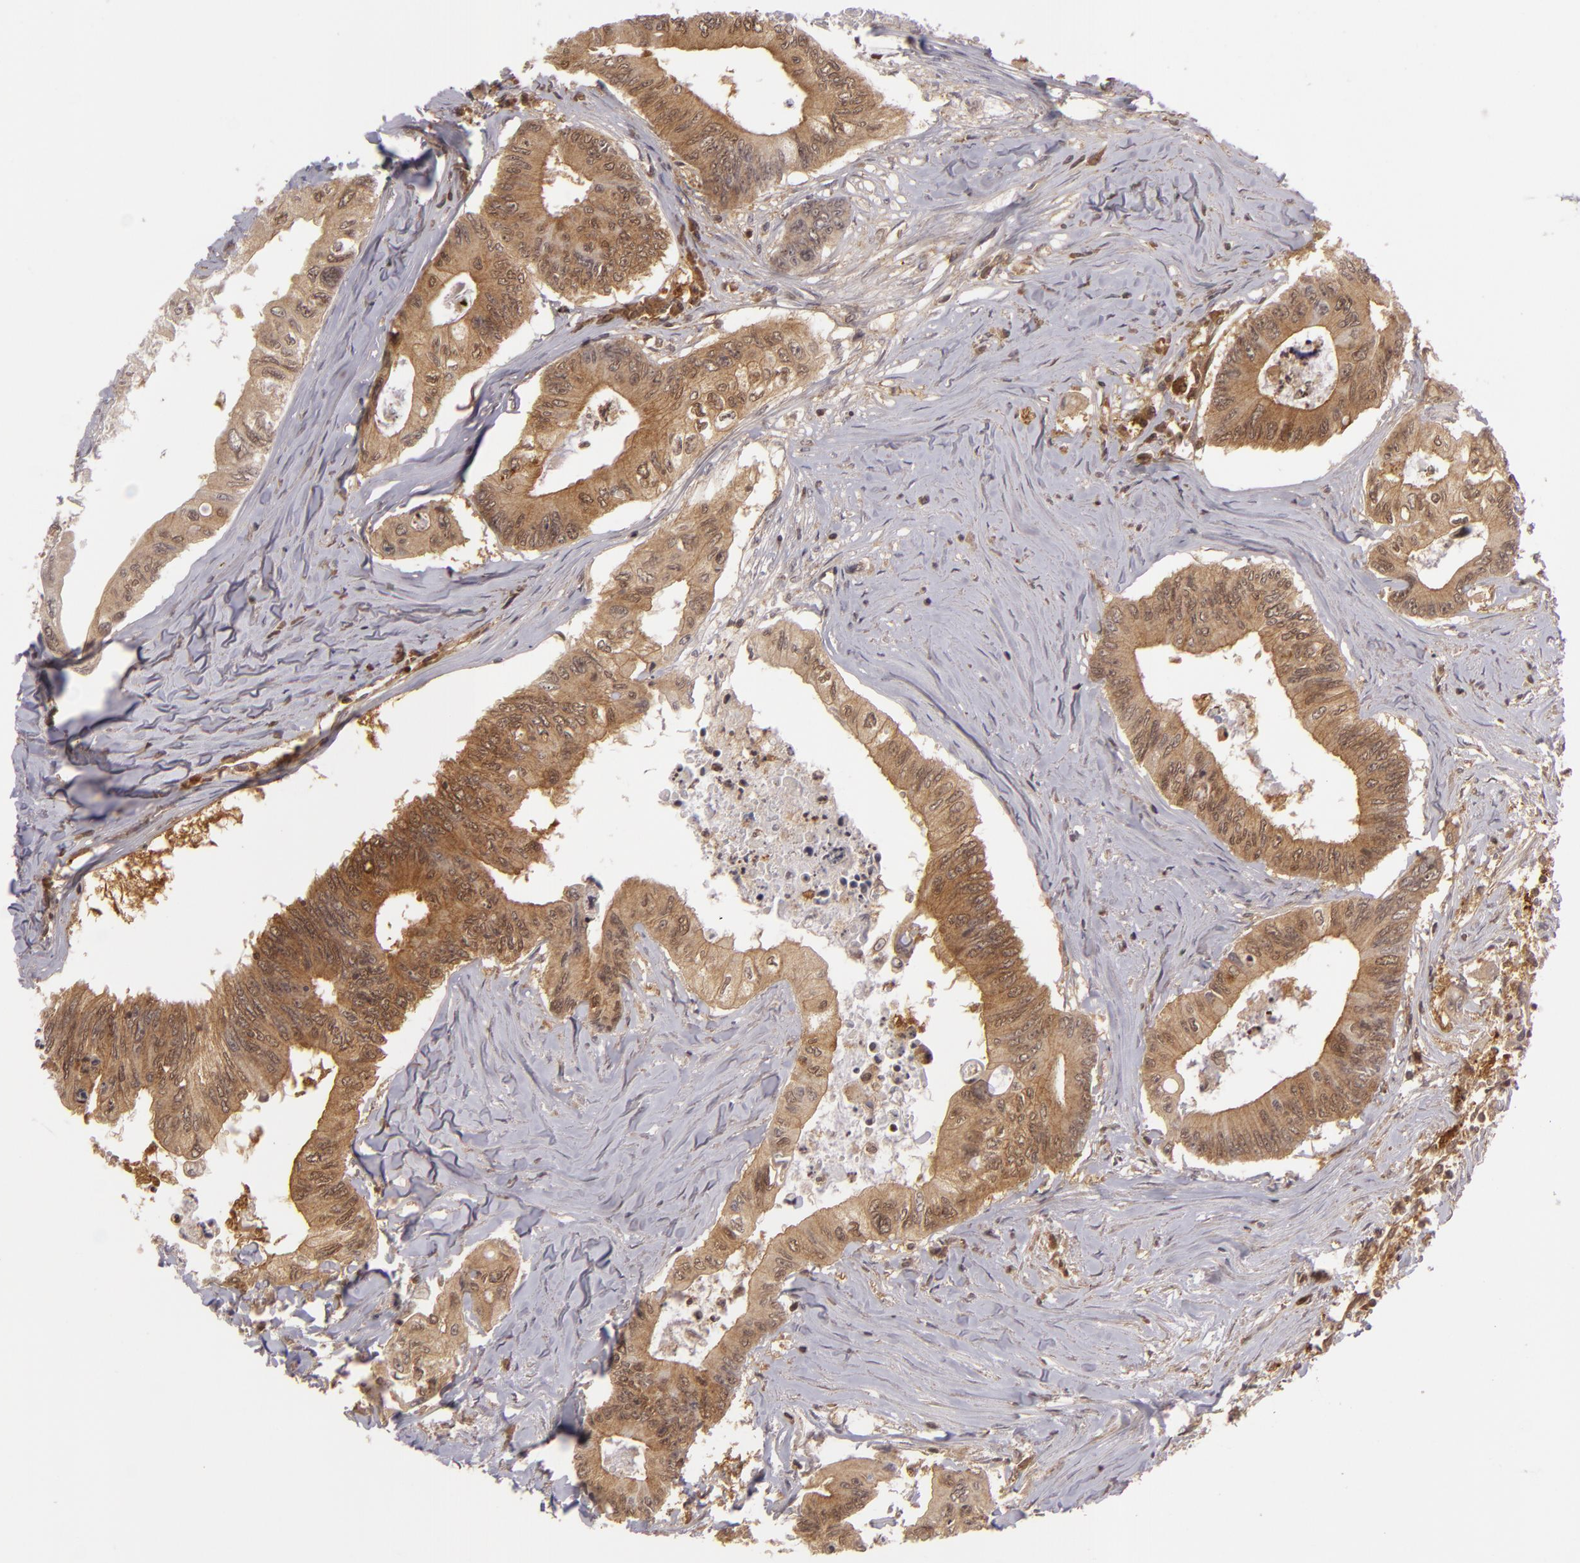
{"staining": {"intensity": "strong", "quantity": ">75%", "location": "cytoplasmic/membranous,nuclear"}, "tissue": "colorectal cancer", "cell_type": "Tumor cells", "image_type": "cancer", "snomed": [{"axis": "morphology", "description": "Adenocarcinoma, NOS"}, {"axis": "topography", "description": "Colon"}], "caption": "Immunohistochemical staining of human colorectal cancer (adenocarcinoma) displays high levels of strong cytoplasmic/membranous and nuclear protein positivity in about >75% of tumor cells.", "gene": "ZBTB33", "patient": {"sex": "male", "age": 65}}